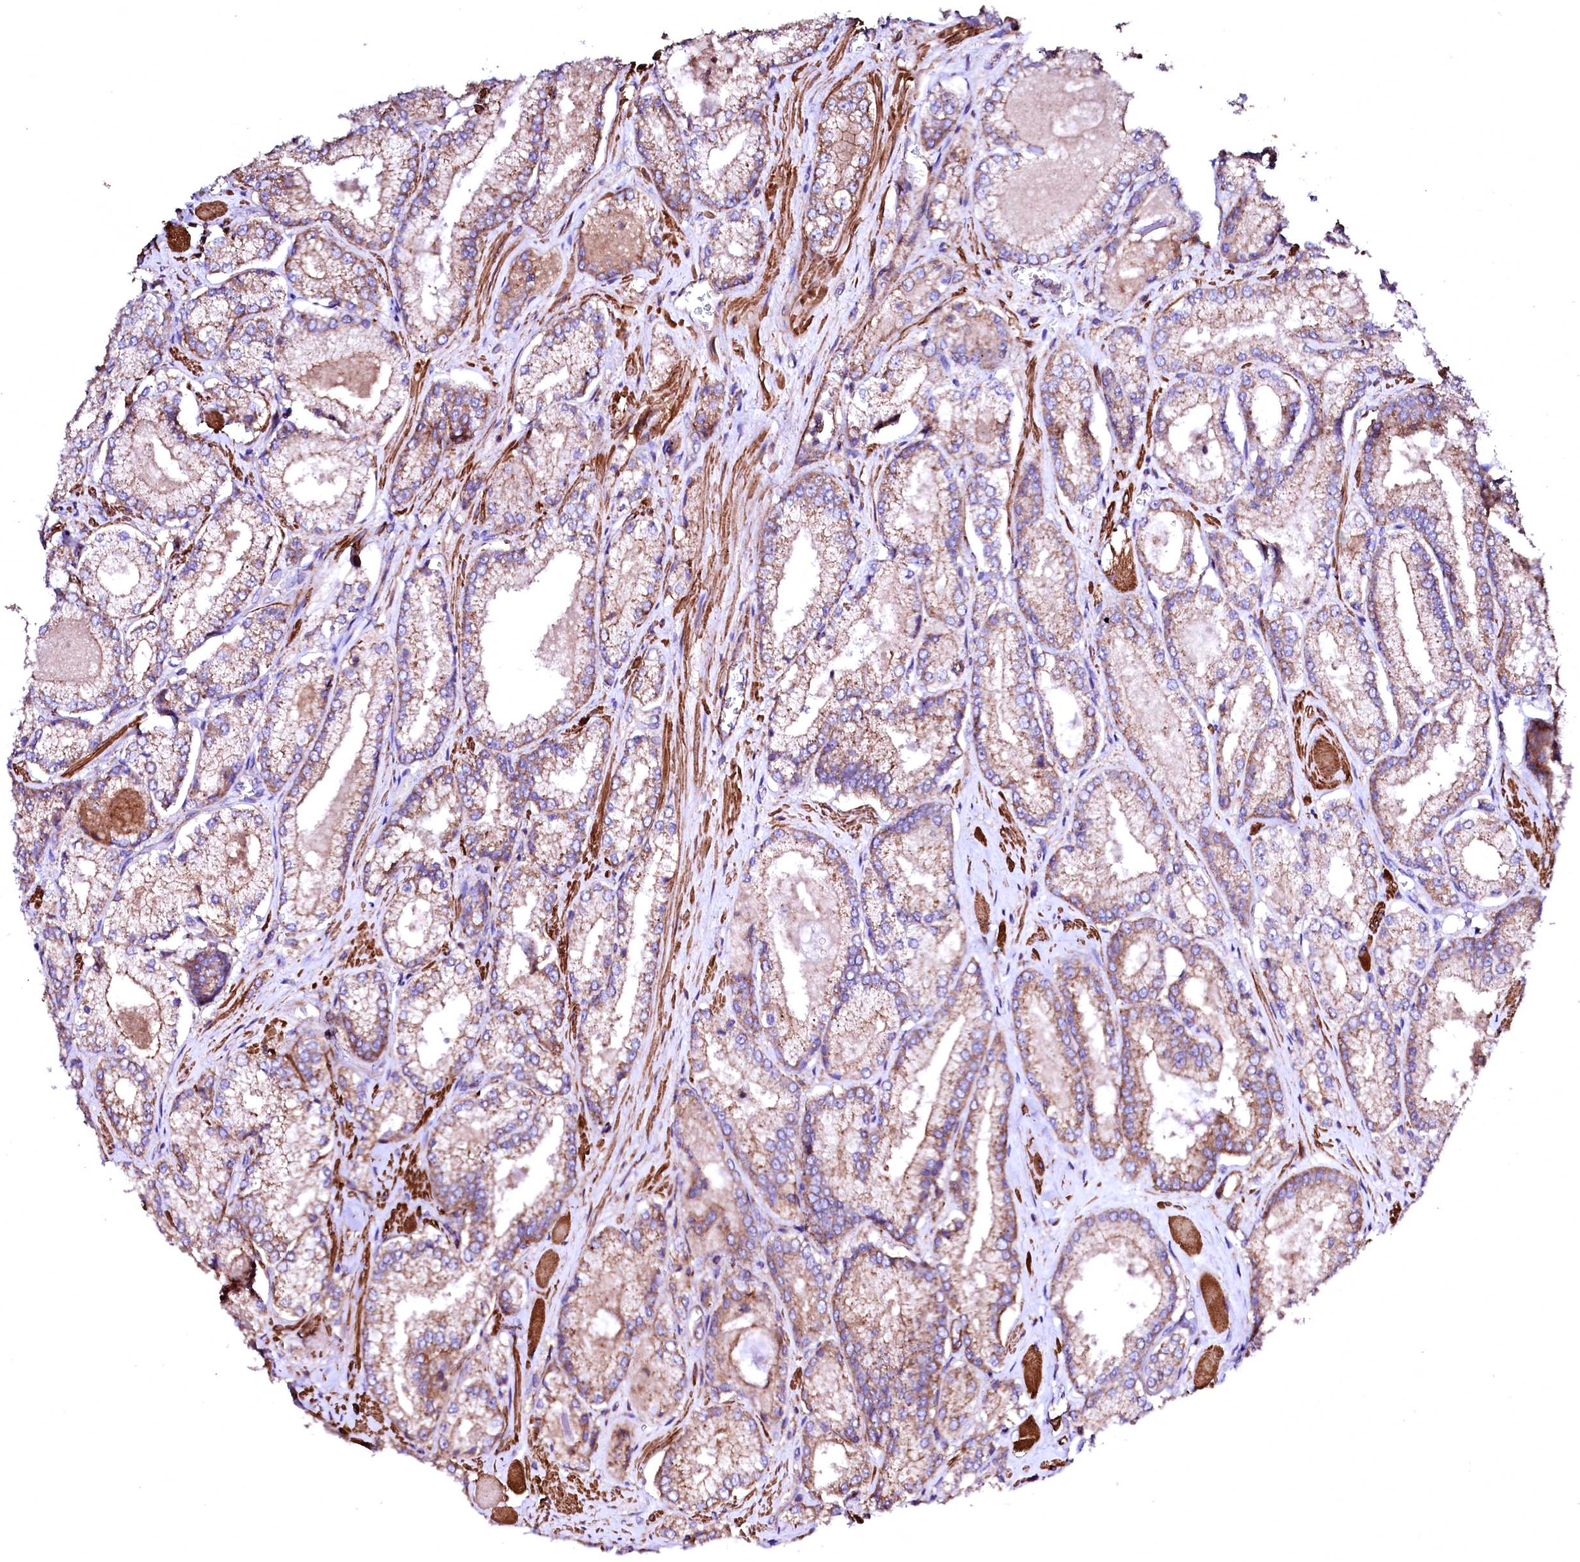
{"staining": {"intensity": "moderate", "quantity": ">75%", "location": "cytoplasmic/membranous"}, "tissue": "prostate cancer", "cell_type": "Tumor cells", "image_type": "cancer", "snomed": [{"axis": "morphology", "description": "Adenocarcinoma, Low grade"}, {"axis": "topography", "description": "Prostate"}], "caption": "This is a micrograph of IHC staining of prostate cancer, which shows moderate expression in the cytoplasmic/membranous of tumor cells.", "gene": "GPR176", "patient": {"sex": "male", "age": 74}}